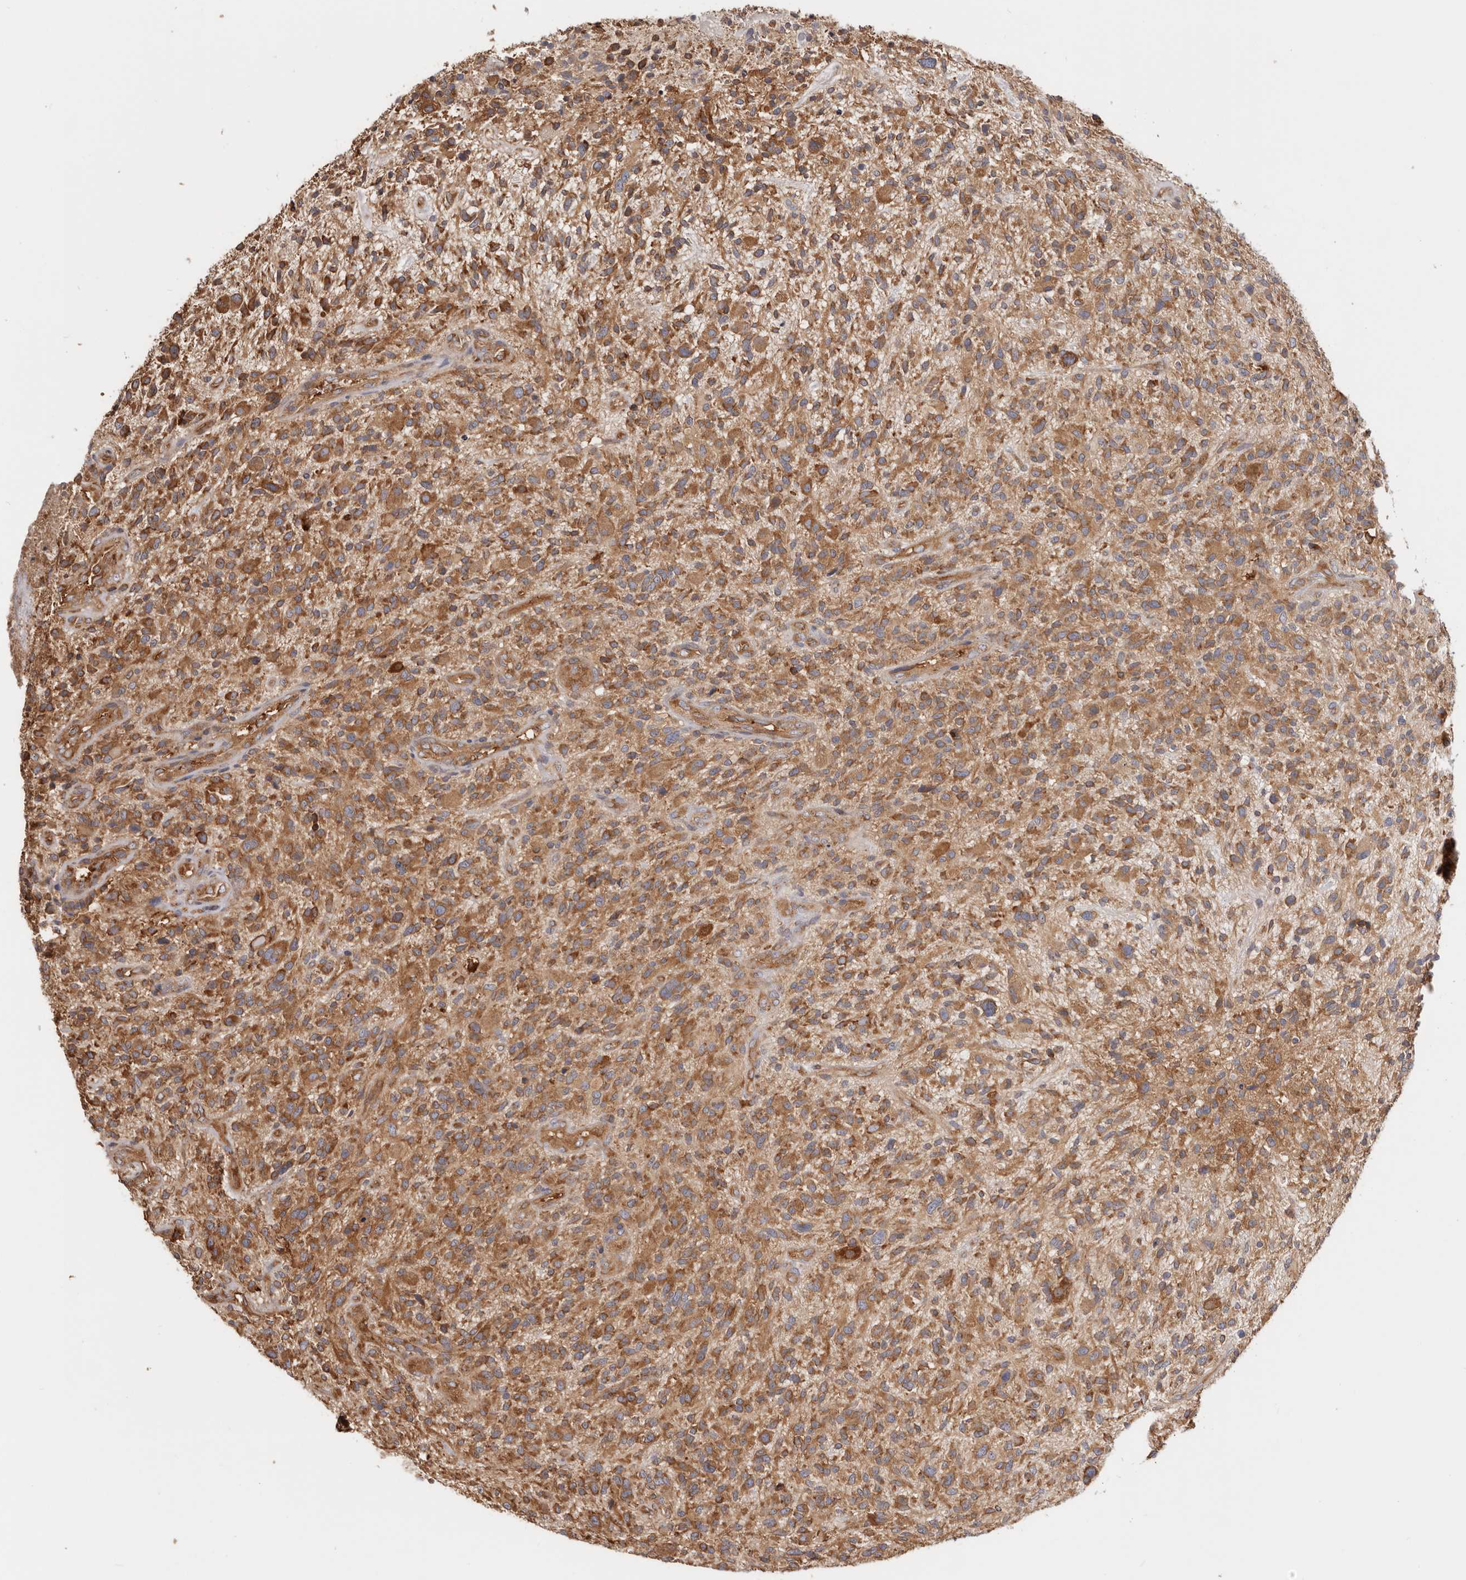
{"staining": {"intensity": "moderate", "quantity": ">75%", "location": "cytoplasmic/membranous"}, "tissue": "glioma", "cell_type": "Tumor cells", "image_type": "cancer", "snomed": [{"axis": "morphology", "description": "Glioma, malignant, High grade"}, {"axis": "topography", "description": "Brain"}], "caption": "Protein expression analysis of glioma demonstrates moderate cytoplasmic/membranous staining in approximately >75% of tumor cells.", "gene": "EPRS1", "patient": {"sex": "male", "age": 47}}